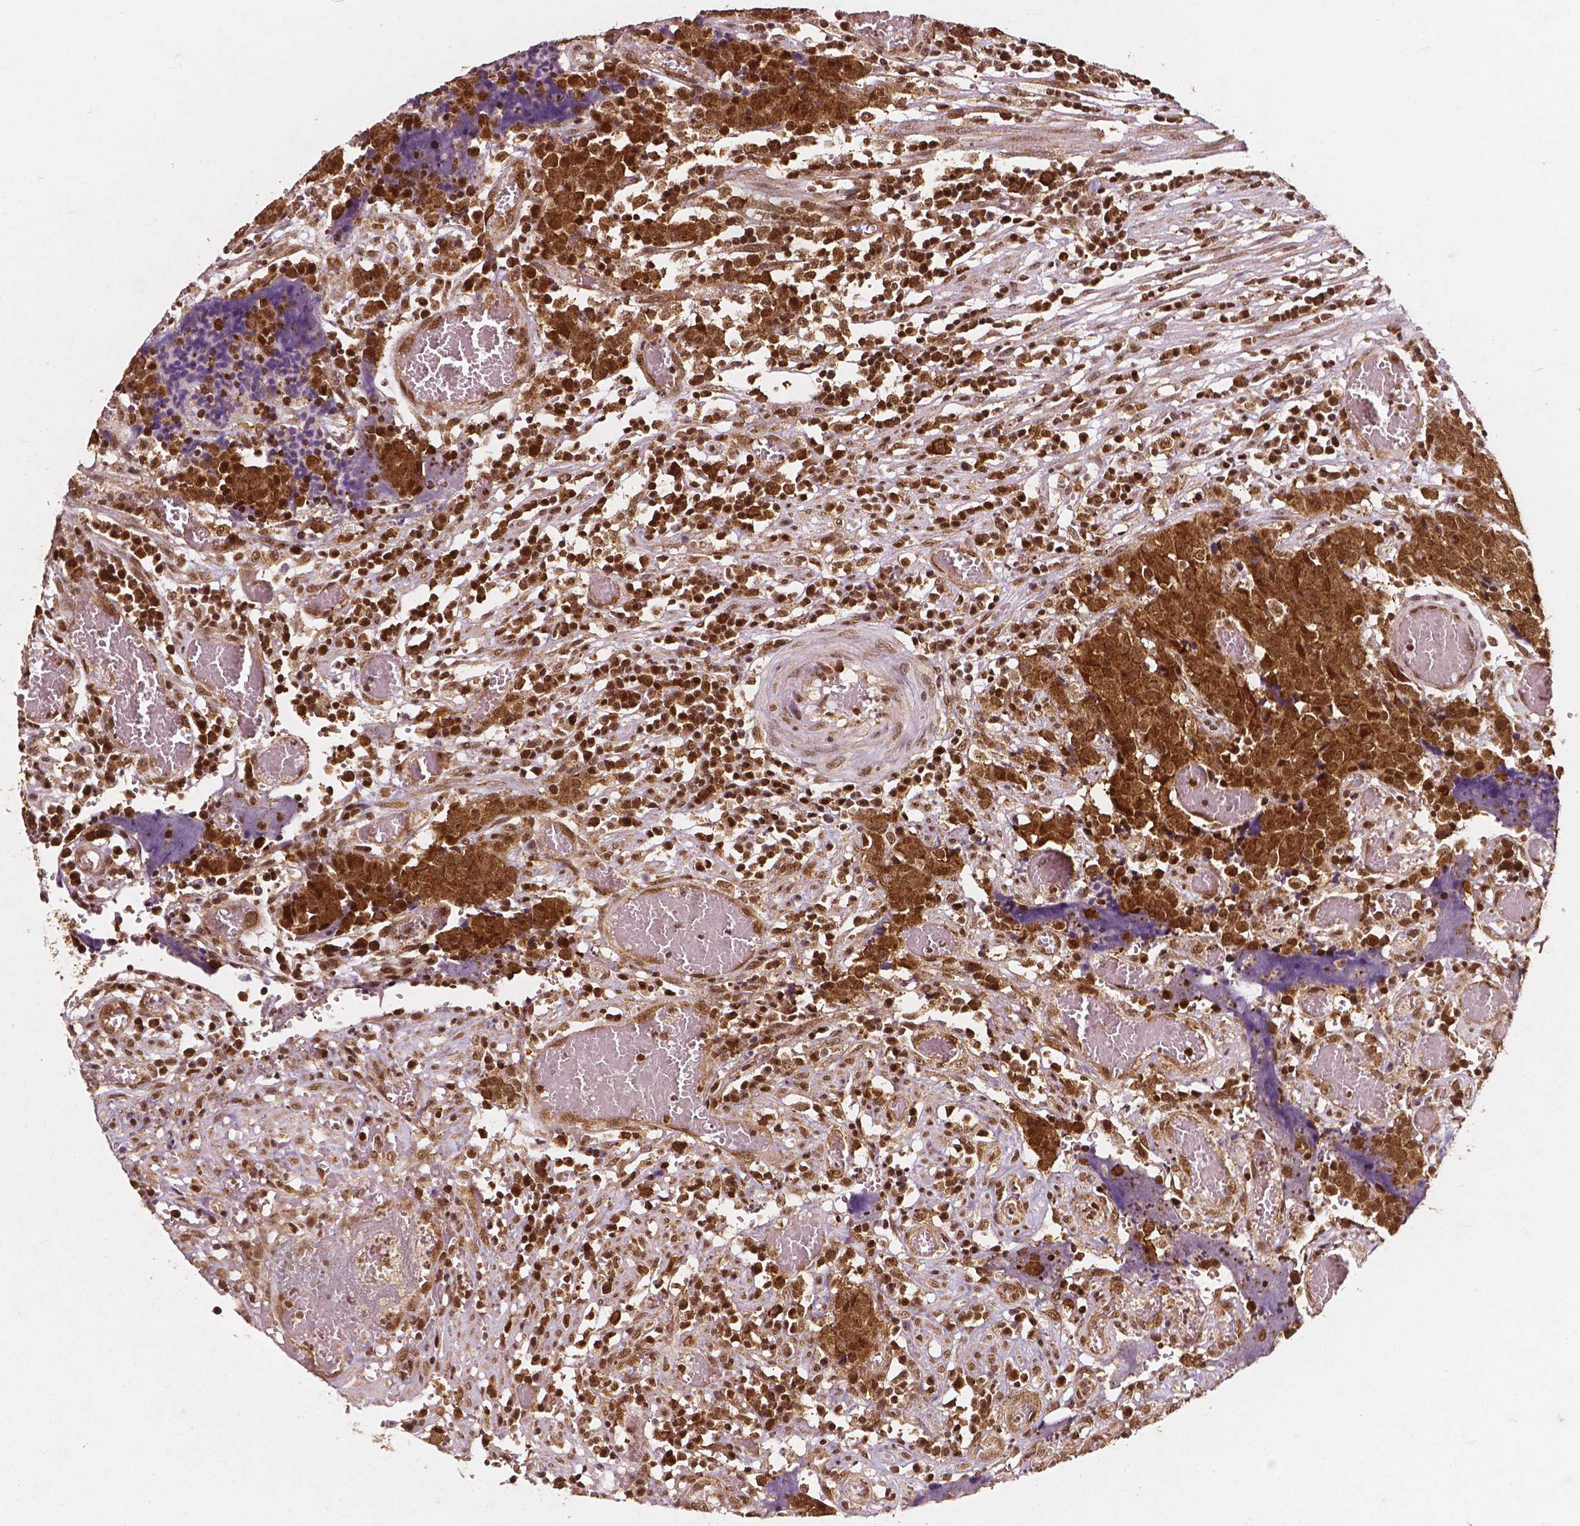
{"staining": {"intensity": "strong", "quantity": ">75%", "location": "cytoplasmic/membranous,nuclear"}, "tissue": "prostate cancer", "cell_type": "Tumor cells", "image_type": "cancer", "snomed": [{"axis": "morphology", "description": "Adenocarcinoma, High grade"}, {"axis": "topography", "description": "Prostate and seminal vesicle, NOS"}], "caption": "Brown immunohistochemical staining in prostate cancer exhibits strong cytoplasmic/membranous and nuclear expression in approximately >75% of tumor cells. The protein is shown in brown color, while the nuclei are stained blue.", "gene": "SMN1", "patient": {"sex": "male", "age": 60}}